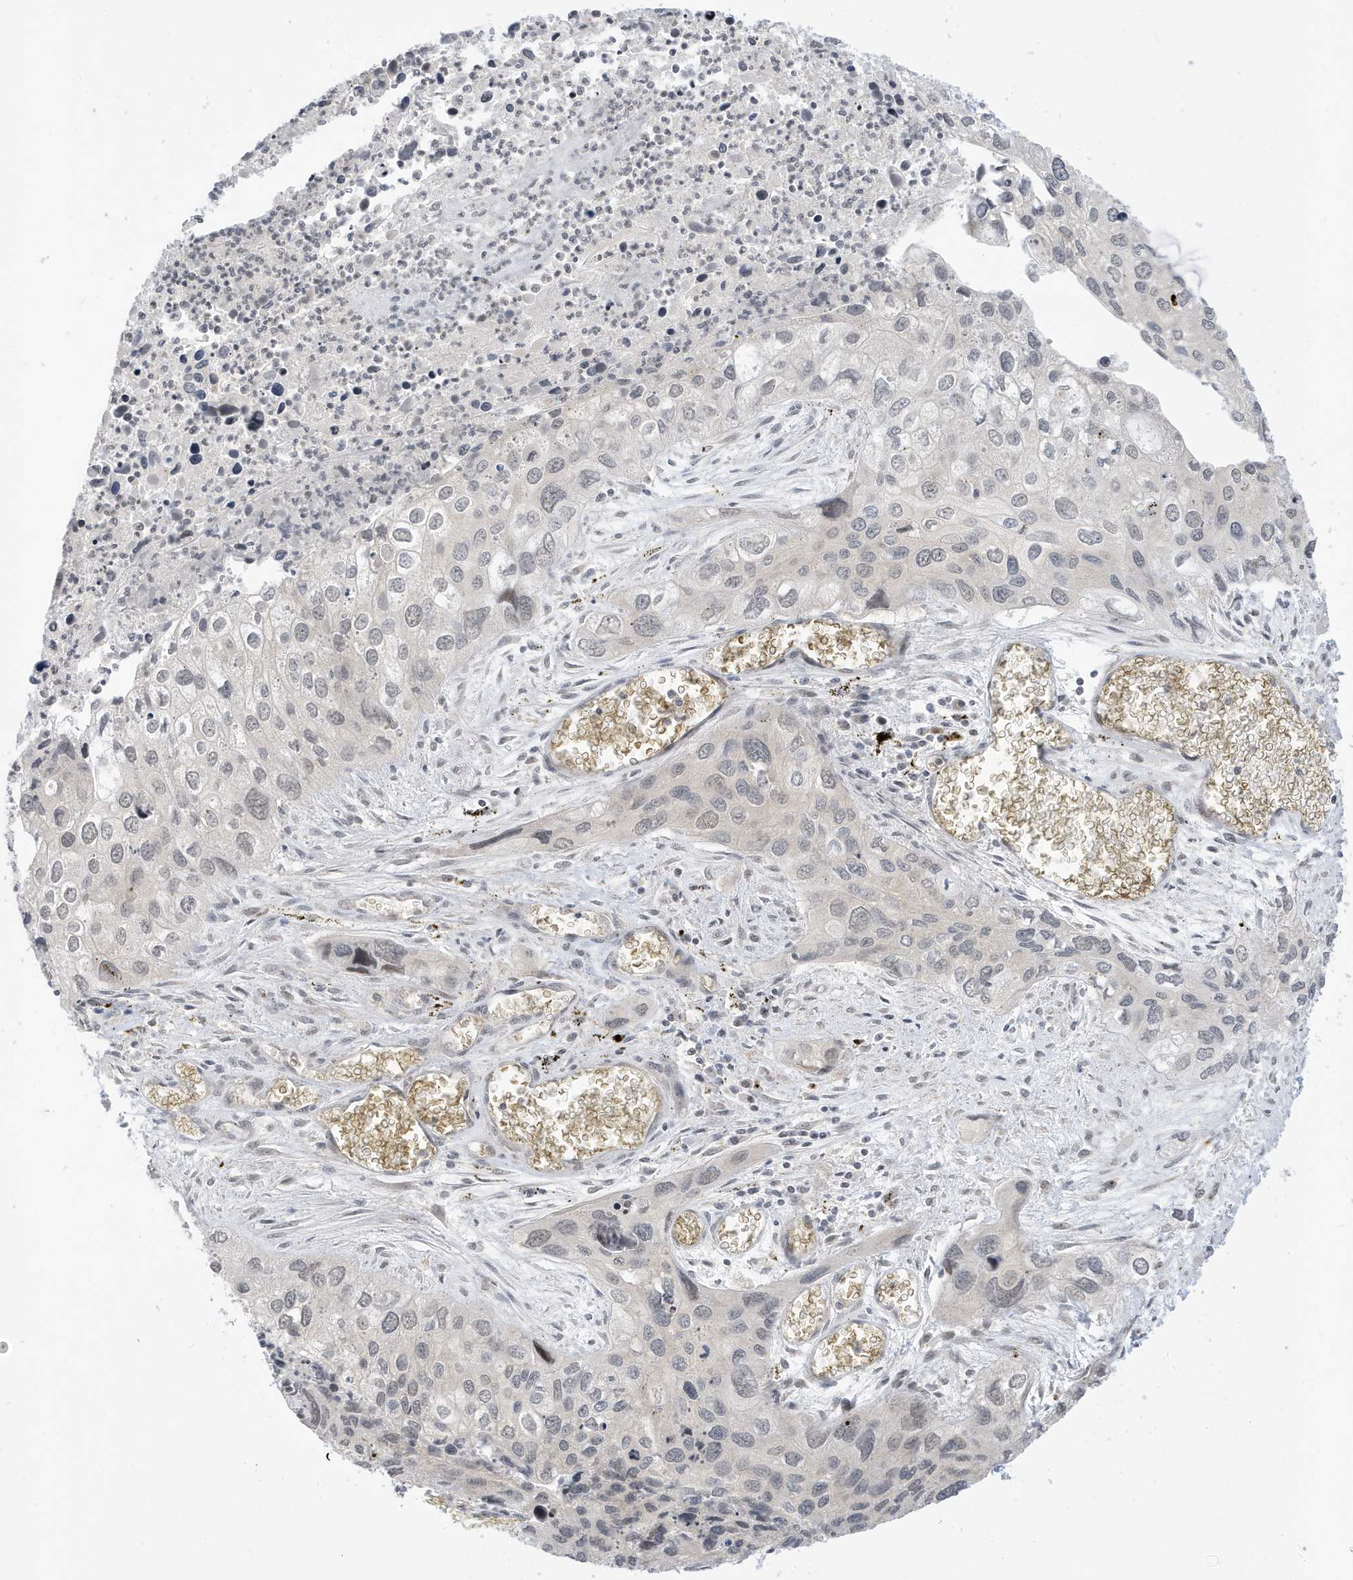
{"staining": {"intensity": "weak", "quantity": "25%-75%", "location": "nuclear"}, "tissue": "cervical cancer", "cell_type": "Tumor cells", "image_type": "cancer", "snomed": [{"axis": "morphology", "description": "Squamous cell carcinoma, NOS"}, {"axis": "topography", "description": "Cervix"}], "caption": "The image exhibits a brown stain indicating the presence of a protein in the nuclear of tumor cells in squamous cell carcinoma (cervical). (Stains: DAB (3,3'-diaminobenzidine) in brown, nuclei in blue, Microscopy: brightfield microscopy at high magnification).", "gene": "TAB3", "patient": {"sex": "female", "age": 55}}